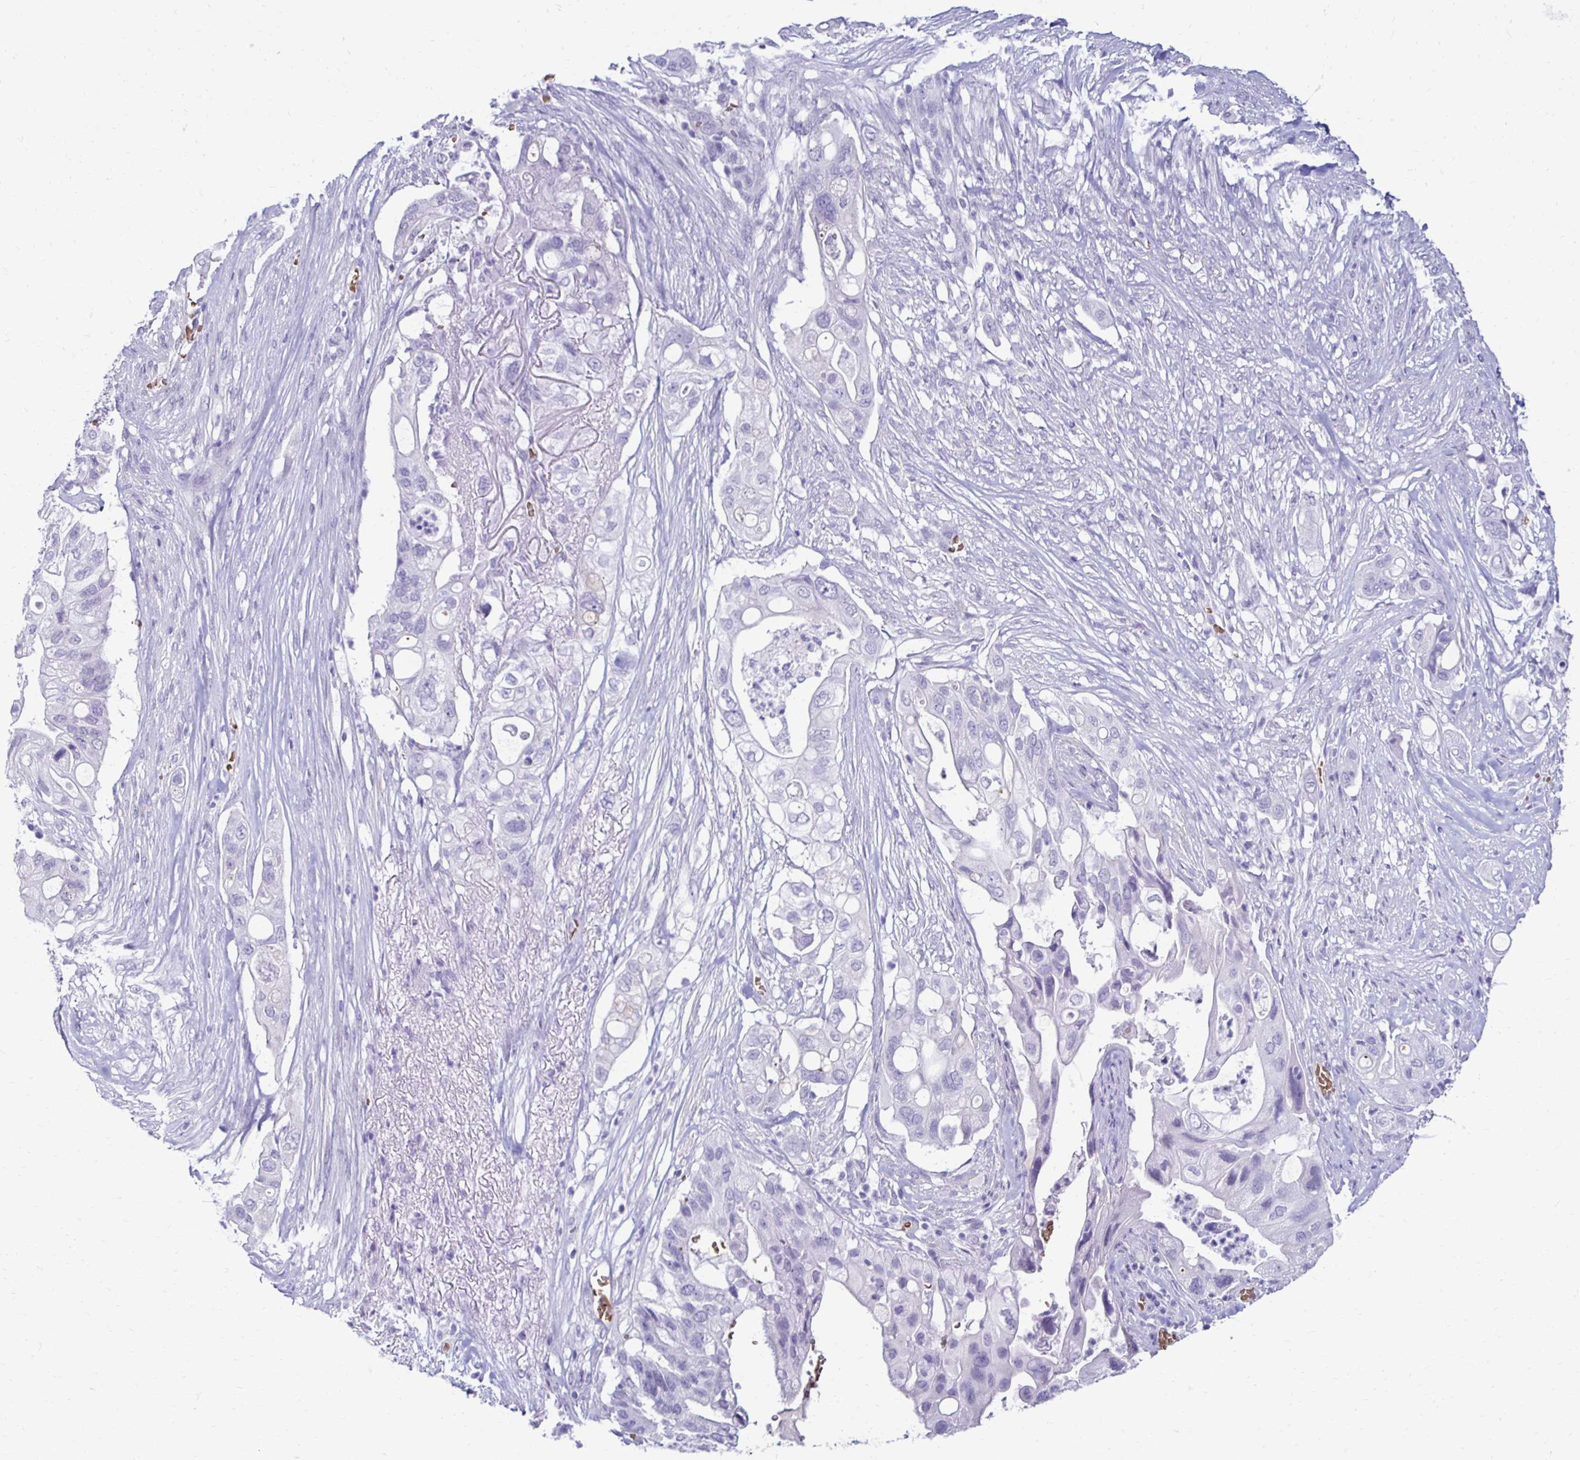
{"staining": {"intensity": "negative", "quantity": "none", "location": "none"}, "tissue": "pancreatic cancer", "cell_type": "Tumor cells", "image_type": "cancer", "snomed": [{"axis": "morphology", "description": "Adenocarcinoma, NOS"}, {"axis": "topography", "description": "Pancreas"}], "caption": "Immunohistochemical staining of pancreatic cancer reveals no significant staining in tumor cells.", "gene": "RHBDL3", "patient": {"sex": "female", "age": 72}}